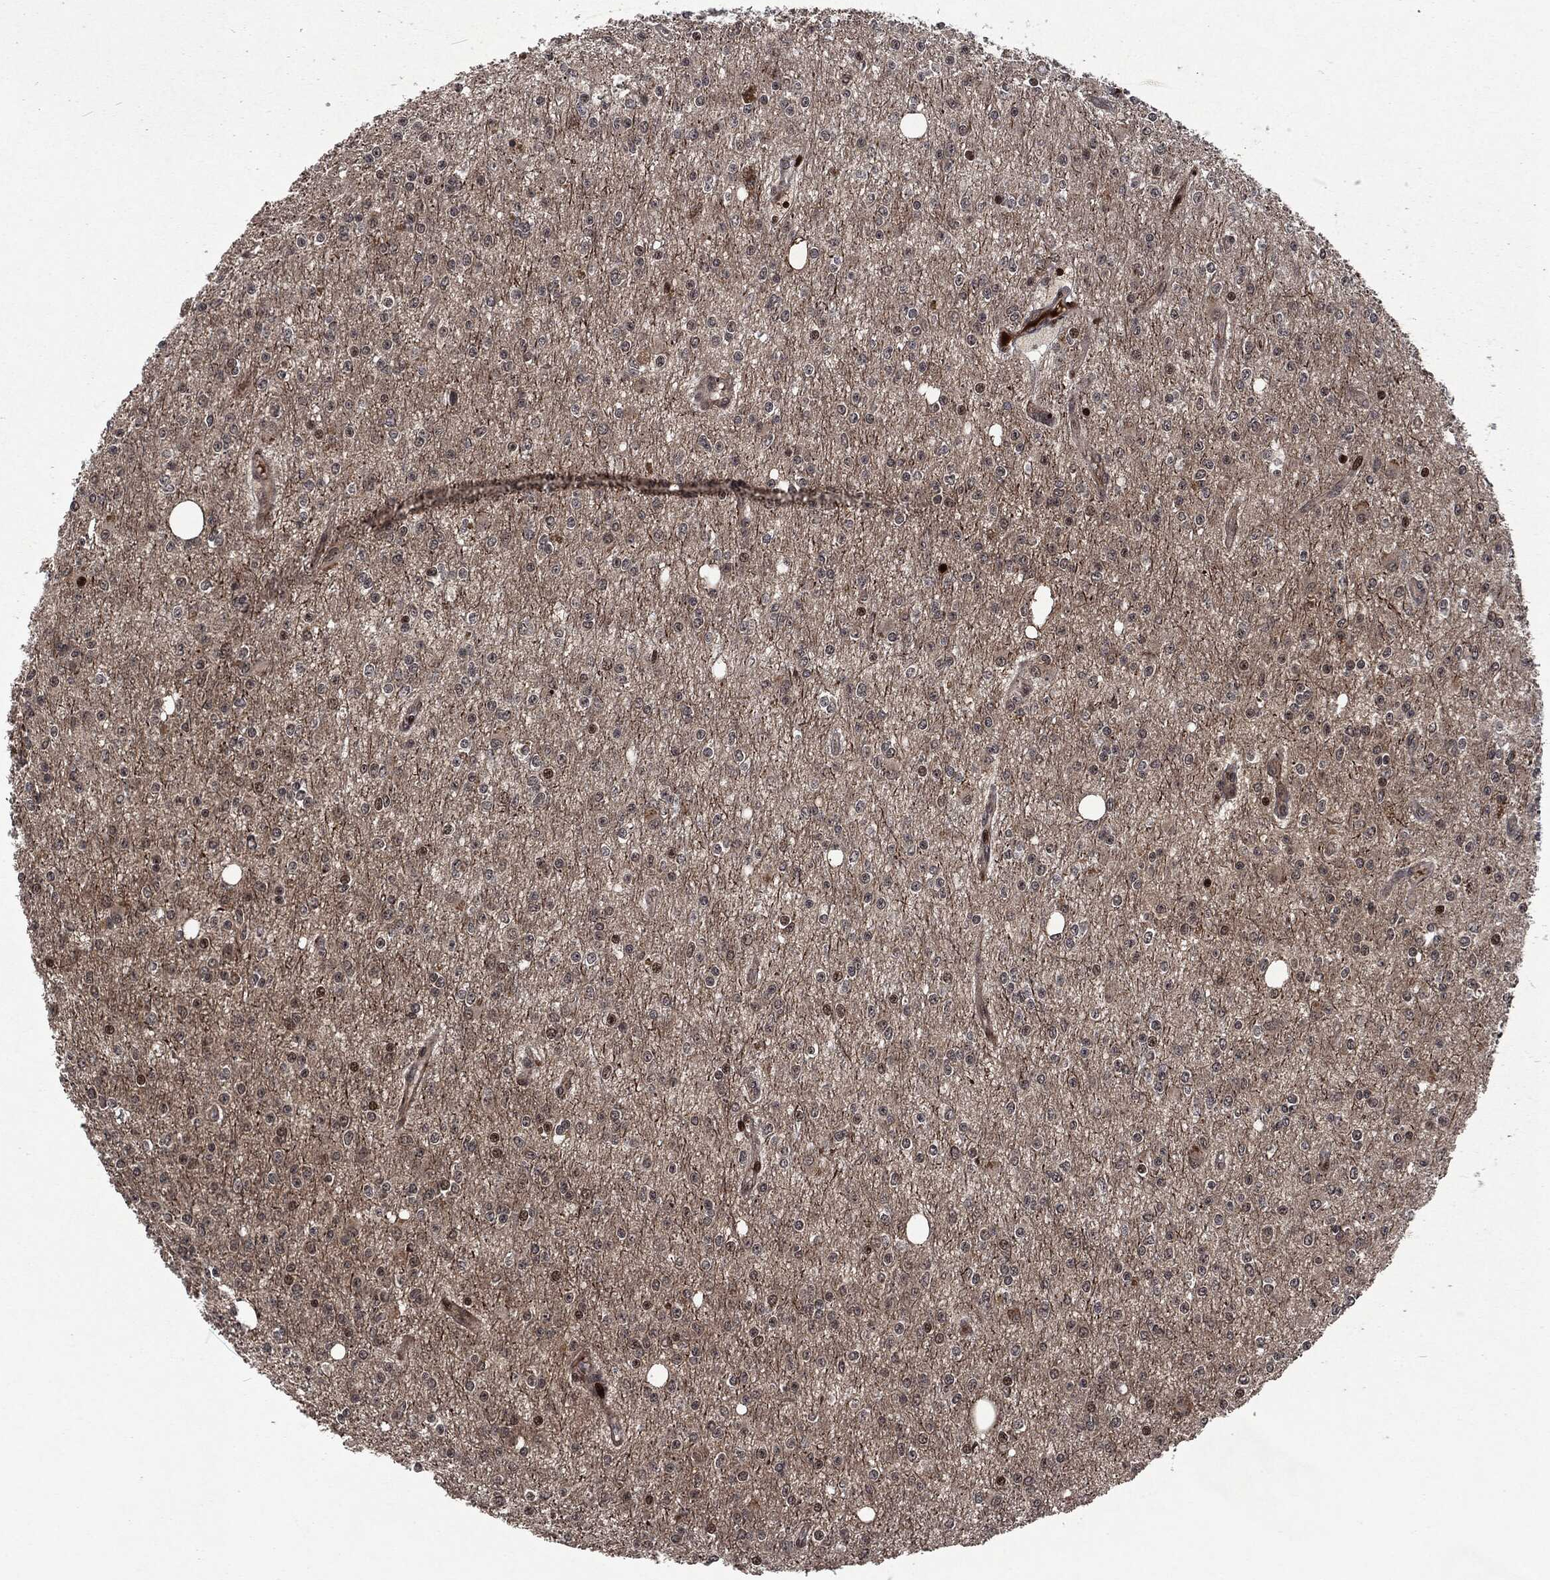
{"staining": {"intensity": "negative", "quantity": "none", "location": "none"}, "tissue": "glioma", "cell_type": "Tumor cells", "image_type": "cancer", "snomed": [{"axis": "morphology", "description": "Glioma, malignant, Low grade"}, {"axis": "topography", "description": "Brain"}], "caption": "Human glioma stained for a protein using immunohistochemistry exhibits no expression in tumor cells.", "gene": "EGFR", "patient": {"sex": "female", "age": 45}}